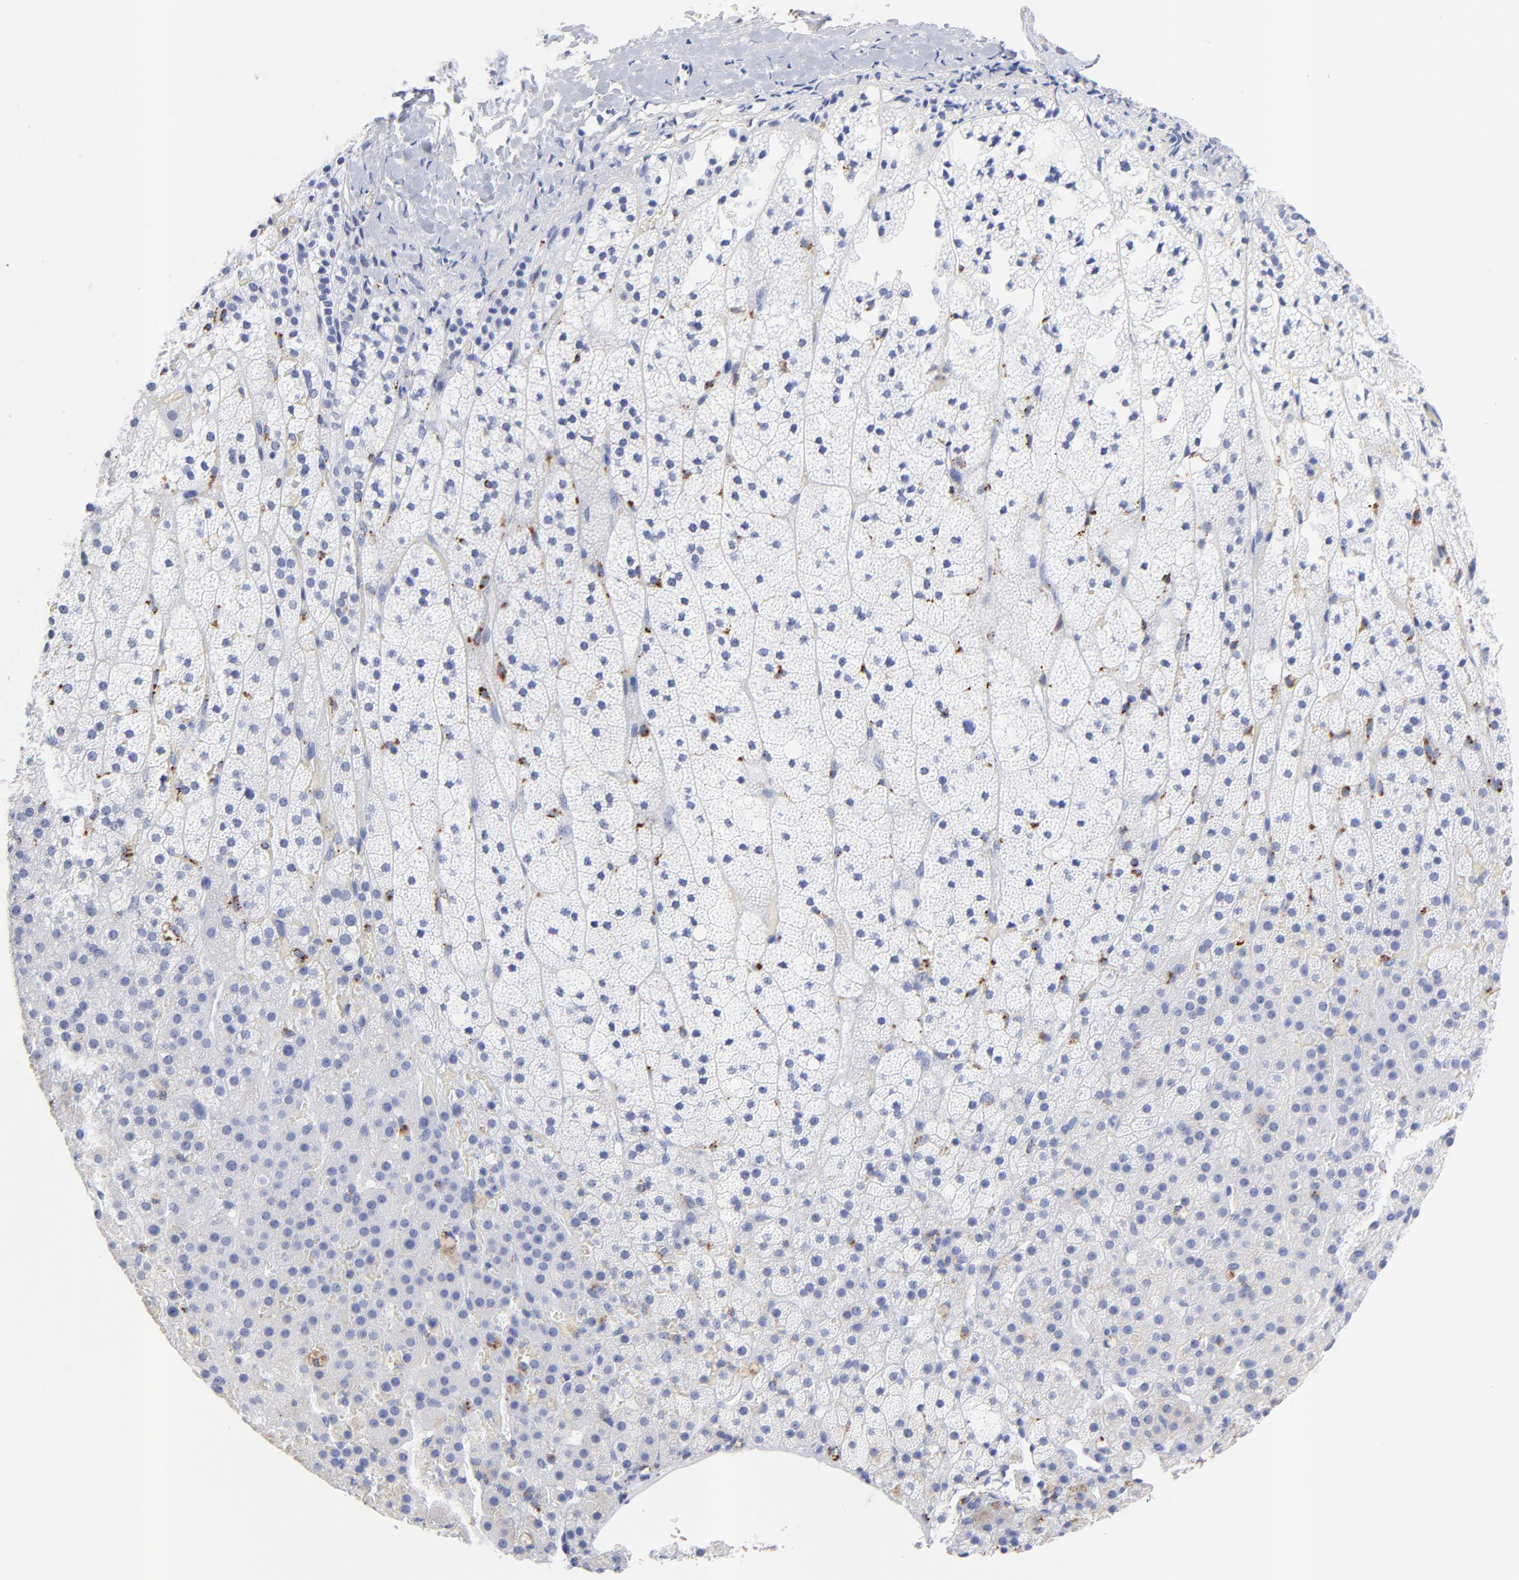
{"staining": {"intensity": "strong", "quantity": "<25%", "location": "cytoplasmic/membranous"}, "tissue": "adrenal gland", "cell_type": "Glandular cells", "image_type": "normal", "snomed": [{"axis": "morphology", "description": "Normal tissue, NOS"}, {"axis": "topography", "description": "Adrenal gland"}], "caption": "IHC photomicrograph of unremarkable adrenal gland stained for a protein (brown), which exhibits medium levels of strong cytoplasmic/membranous staining in approximately <25% of glandular cells.", "gene": "CPVL", "patient": {"sex": "male", "age": 35}}